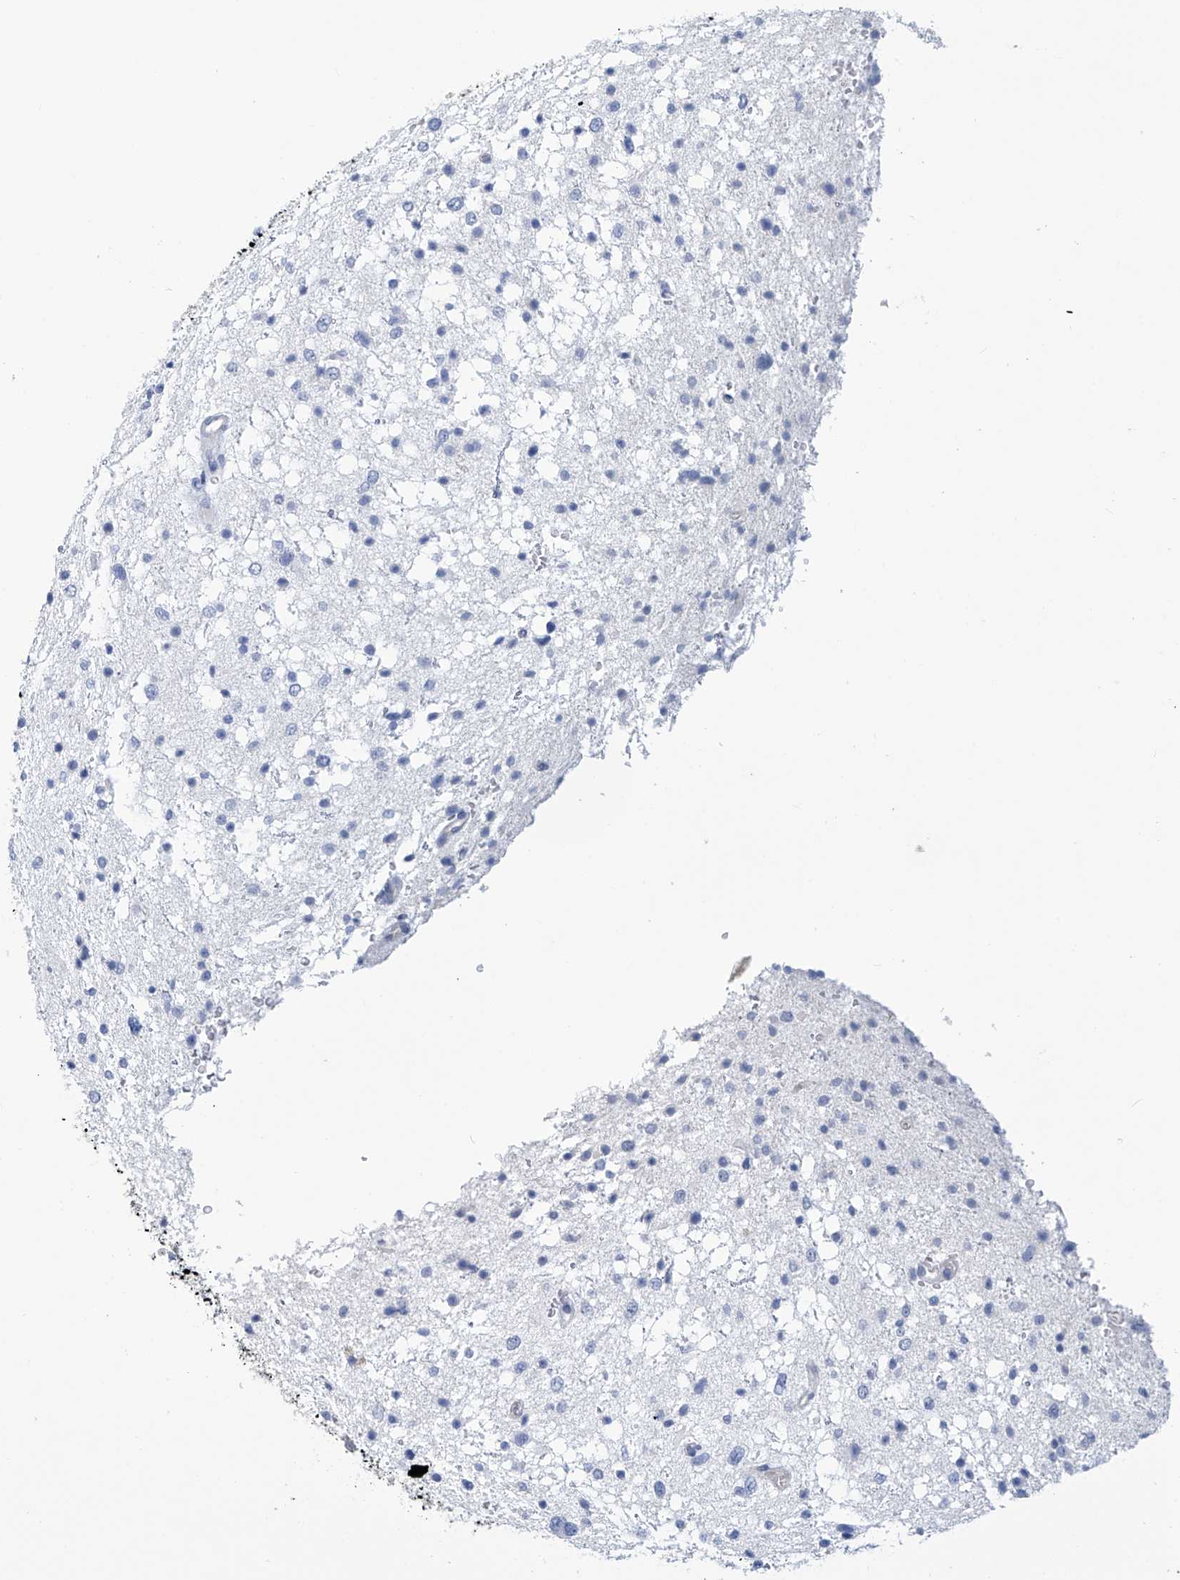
{"staining": {"intensity": "negative", "quantity": "none", "location": "none"}, "tissue": "glioma", "cell_type": "Tumor cells", "image_type": "cancer", "snomed": [{"axis": "morphology", "description": "Glioma, malignant, Low grade"}, {"axis": "topography", "description": "Brain"}], "caption": "A high-resolution micrograph shows immunohistochemistry staining of malignant low-grade glioma, which shows no significant positivity in tumor cells. (DAB immunohistochemistry (IHC), high magnification).", "gene": "DSP", "patient": {"sex": "female", "age": 37}}